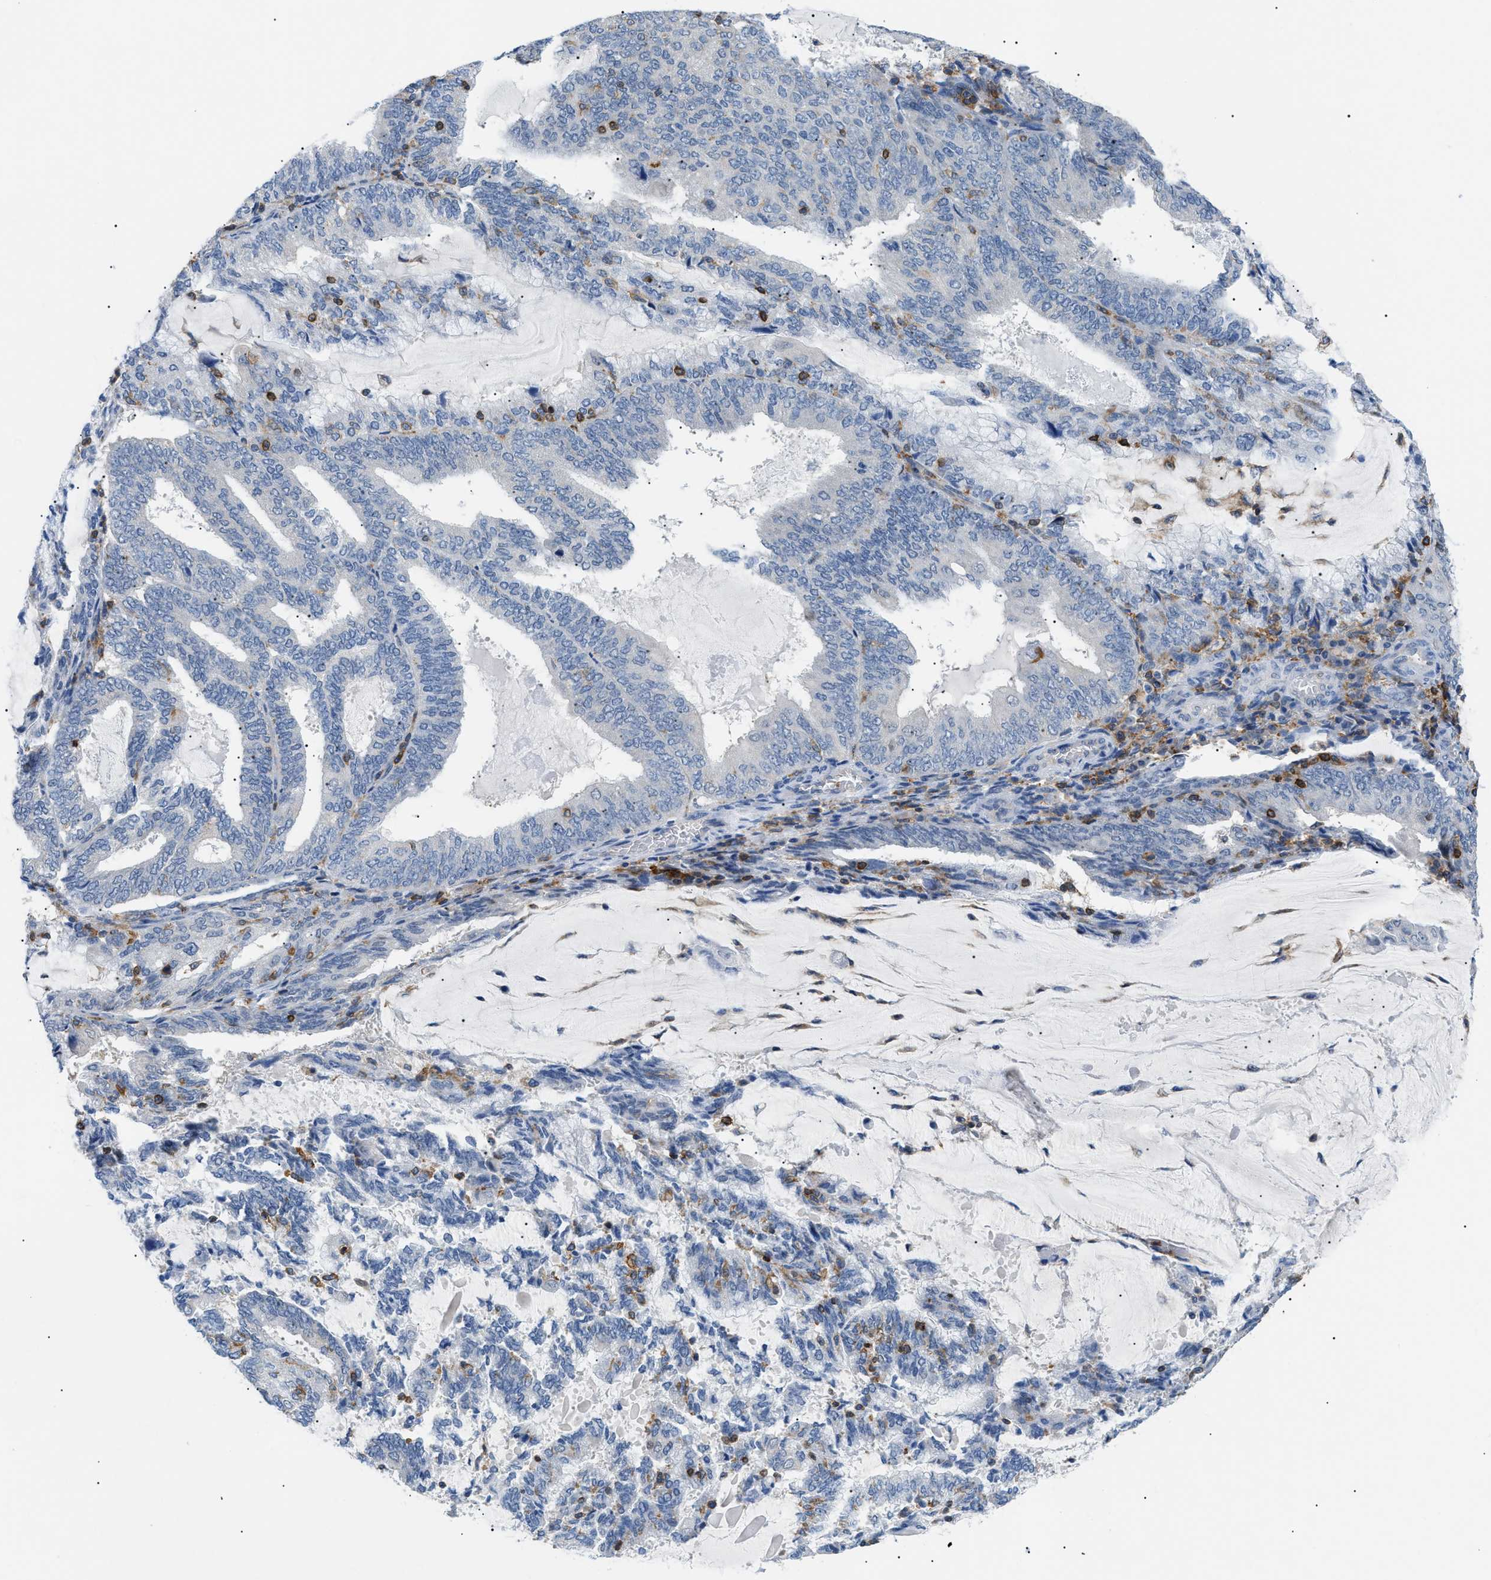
{"staining": {"intensity": "negative", "quantity": "none", "location": "none"}, "tissue": "endometrial cancer", "cell_type": "Tumor cells", "image_type": "cancer", "snomed": [{"axis": "morphology", "description": "Adenocarcinoma, NOS"}, {"axis": "topography", "description": "Endometrium"}], "caption": "DAB immunohistochemical staining of endometrial cancer (adenocarcinoma) displays no significant expression in tumor cells.", "gene": "INPP5D", "patient": {"sex": "female", "age": 81}}